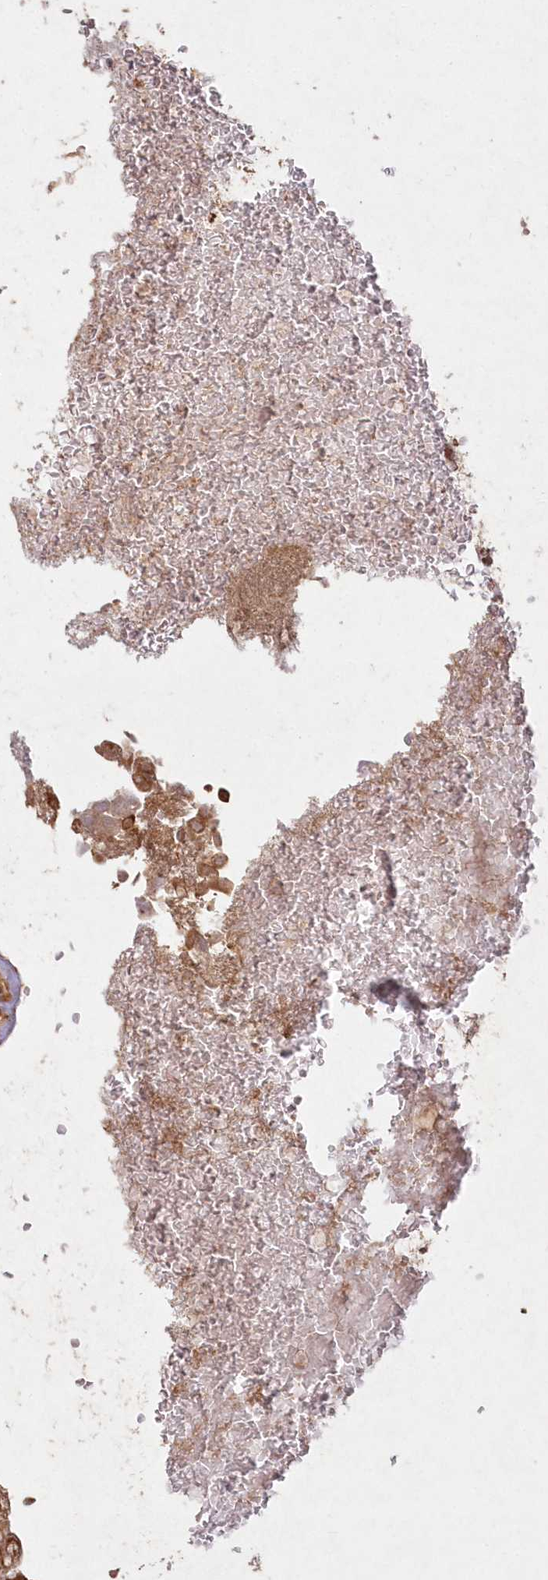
{"staining": {"intensity": "strong", "quantity": ">75%", "location": "cytoplasmic/membranous"}, "tissue": "urothelial cancer", "cell_type": "Tumor cells", "image_type": "cancer", "snomed": [{"axis": "morphology", "description": "Urothelial carcinoma, Low grade"}, {"axis": "topography", "description": "Urinary bladder"}], "caption": "Human low-grade urothelial carcinoma stained for a protein (brown) exhibits strong cytoplasmic/membranous positive positivity in approximately >75% of tumor cells.", "gene": "SERINC1", "patient": {"sex": "male", "age": 78}}